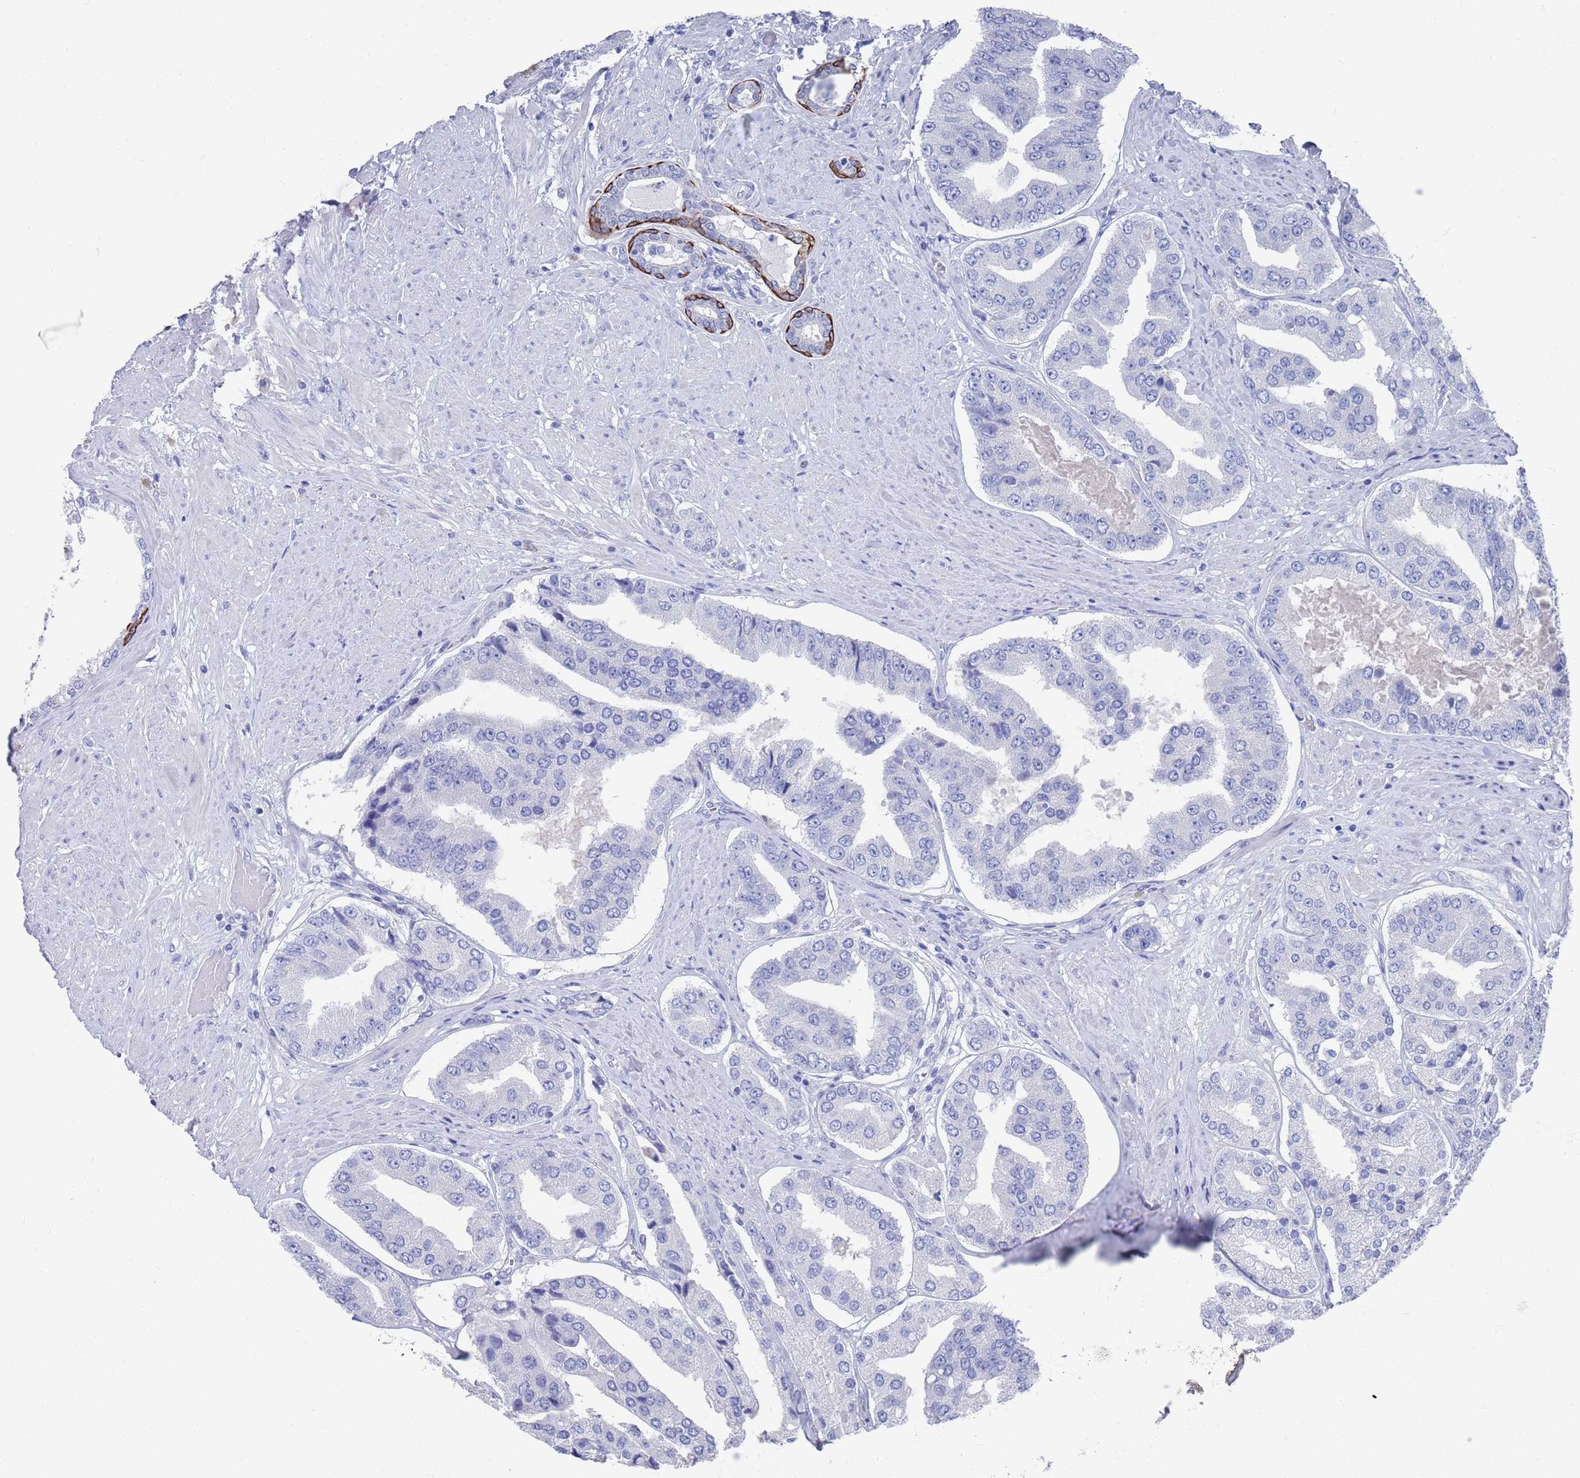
{"staining": {"intensity": "negative", "quantity": "none", "location": "none"}, "tissue": "prostate cancer", "cell_type": "Tumor cells", "image_type": "cancer", "snomed": [{"axis": "morphology", "description": "Adenocarcinoma, High grade"}, {"axis": "topography", "description": "Prostate"}], "caption": "Prostate cancer (adenocarcinoma (high-grade)) was stained to show a protein in brown. There is no significant expression in tumor cells. The staining was performed using DAB (3,3'-diaminobenzidine) to visualize the protein expression in brown, while the nuclei were stained in blue with hematoxylin (Magnification: 20x).", "gene": "MTMR2", "patient": {"sex": "male", "age": 63}}